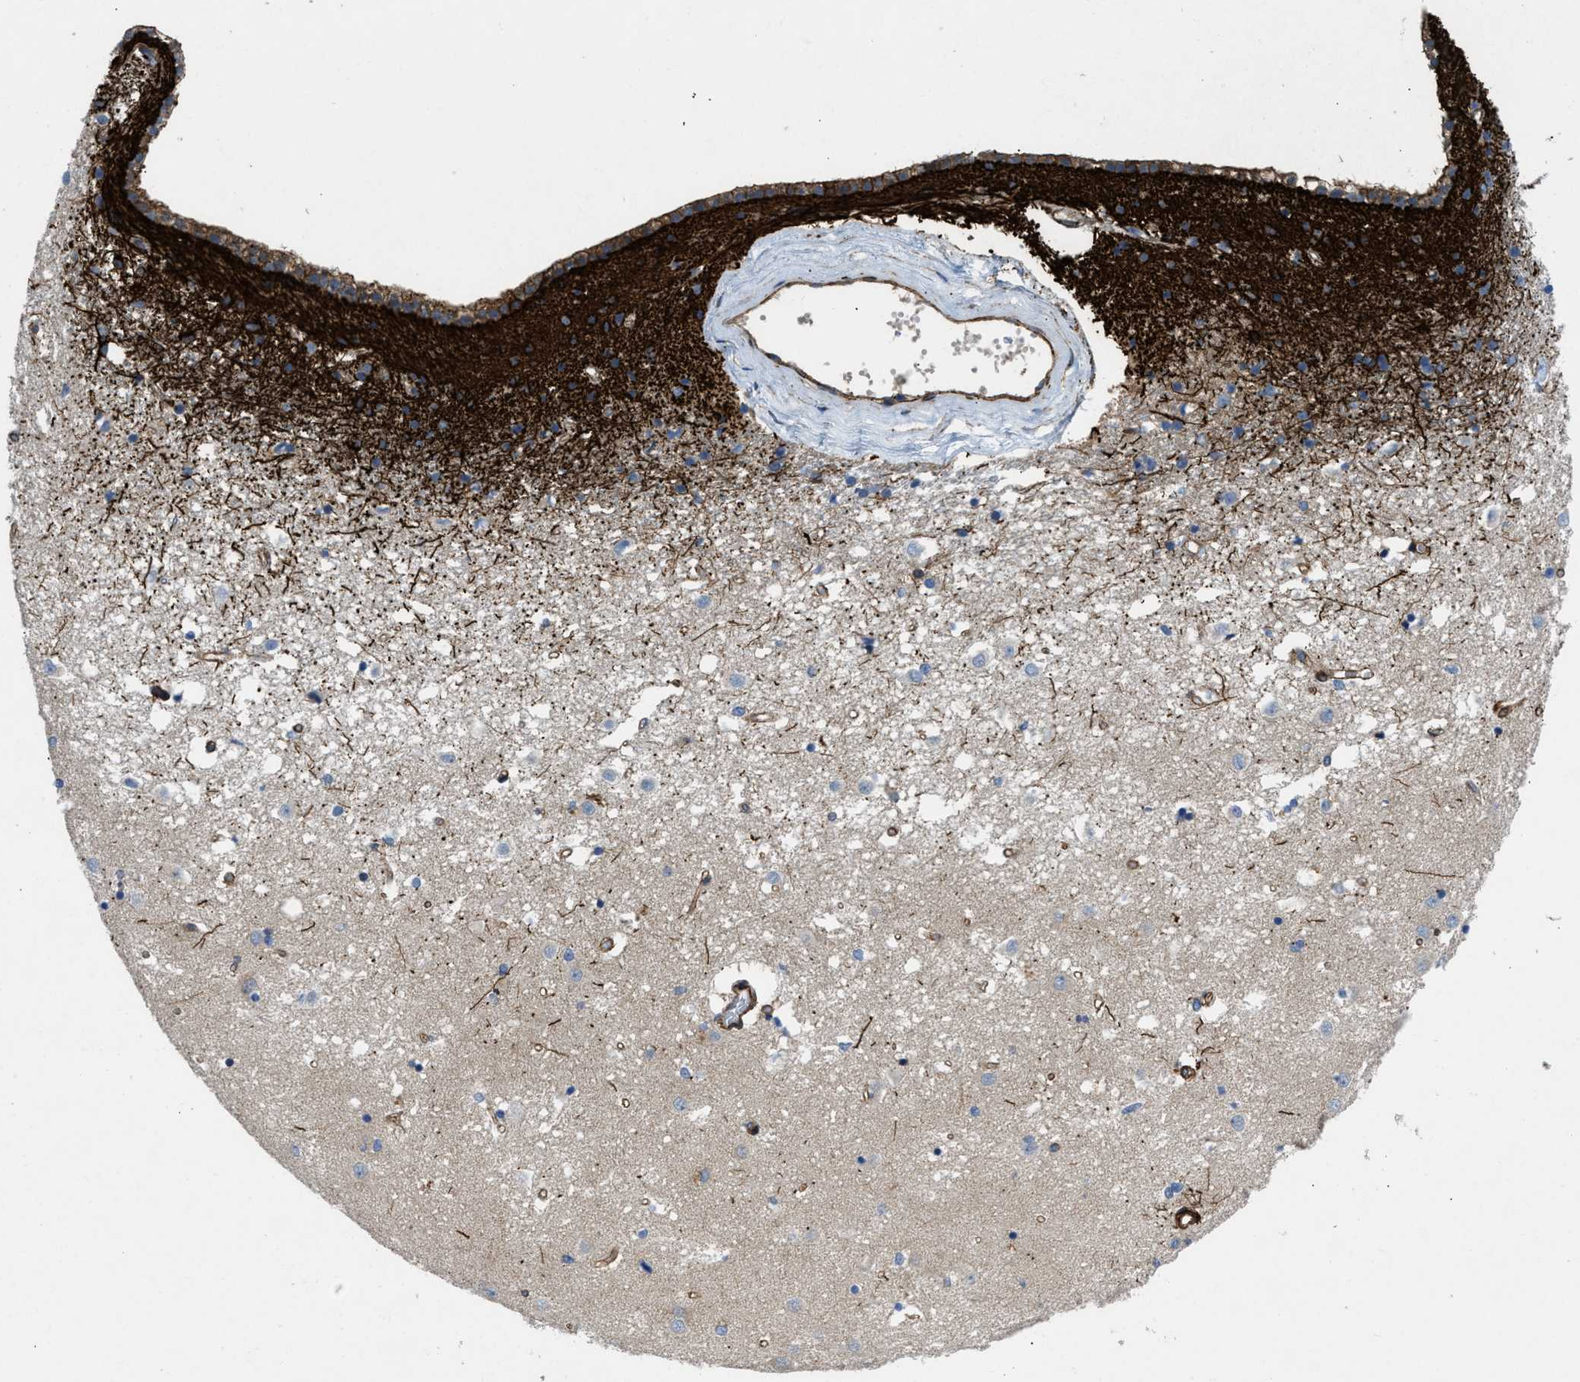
{"staining": {"intensity": "strong", "quantity": "<25%", "location": "cytoplasmic/membranous"}, "tissue": "caudate", "cell_type": "Glial cells", "image_type": "normal", "snomed": [{"axis": "morphology", "description": "Normal tissue, NOS"}, {"axis": "topography", "description": "Lateral ventricle wall"}], "caption": "Strong cytoplasmic/membranous staining for a protein is appreciated in about <25% of glial cells of unremarkable caudate using immunohistochemistry (IHC).", "gene": "NYNRIN", "patient": {"sex": "male", "age": 45}}